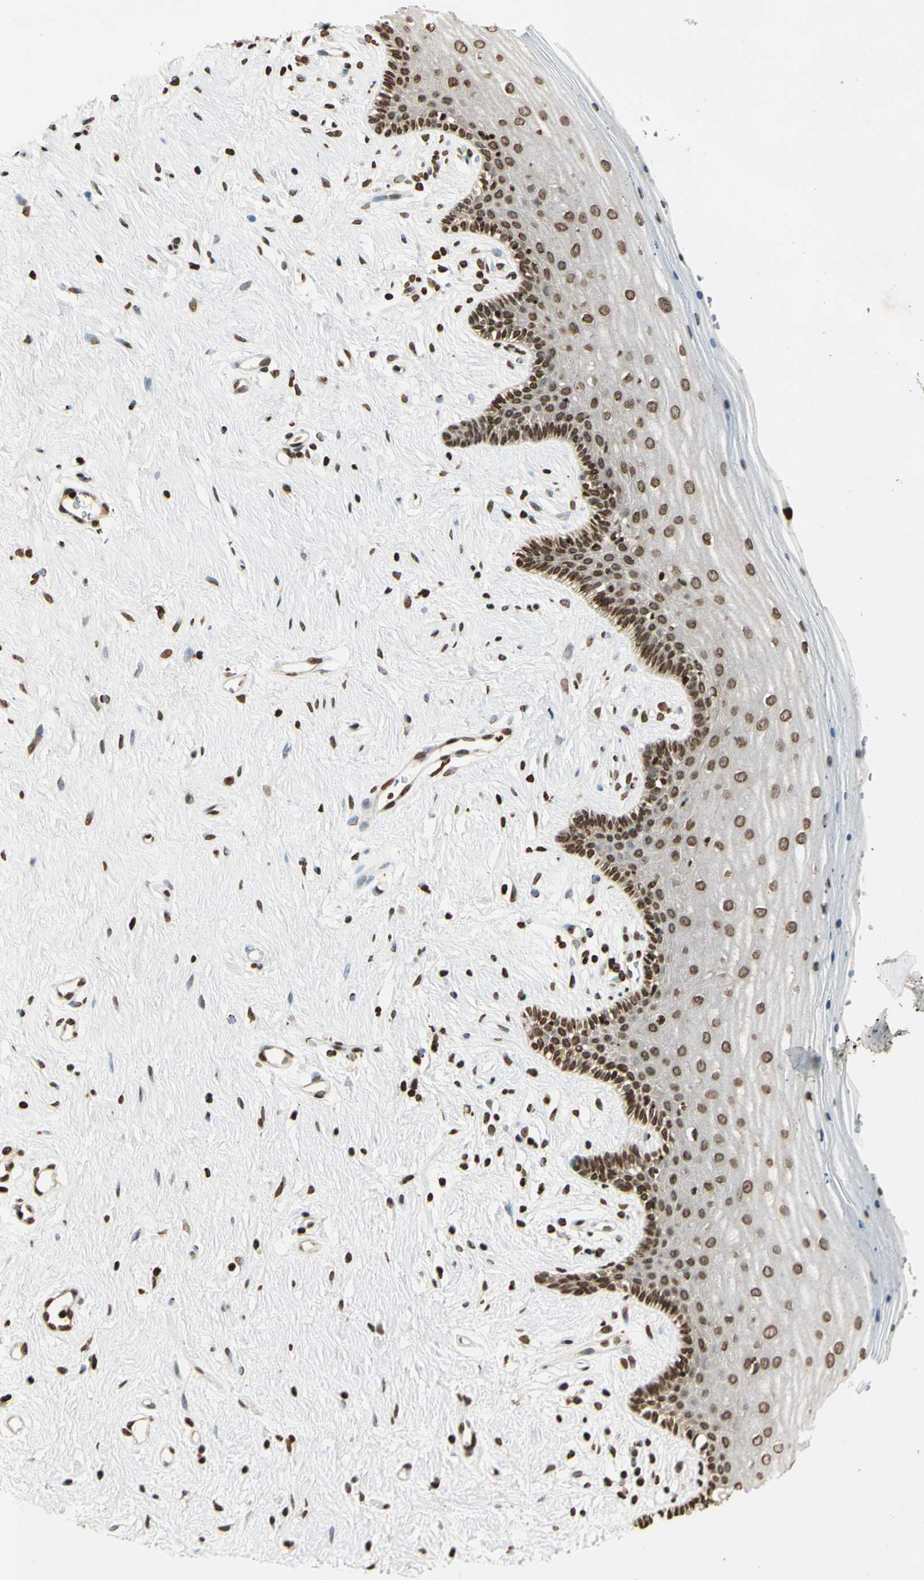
{"staining": {"intensity": "strong", "quantity": ">75%", "location": "cytoplasmic/membranous,nuclear"}, "tissue": "vagina", "cell_type": "Squamous epithelial cells", "image_type": "normal", "snomed": [{"axis": "morphology", "description": "Normal tissue, NOS"}, {"axis": "topography", "description": "Vagina"}], "caption": "The photomicrograph reveals staining of benign vagina, revealing strong cytoplasmic/membranous,nuclear protein expression (brown color) within squamous epithelial cells. Nuclei are stained in blue.", "gene": "RORA", "patient": {"sex": "female", "age": 44}}